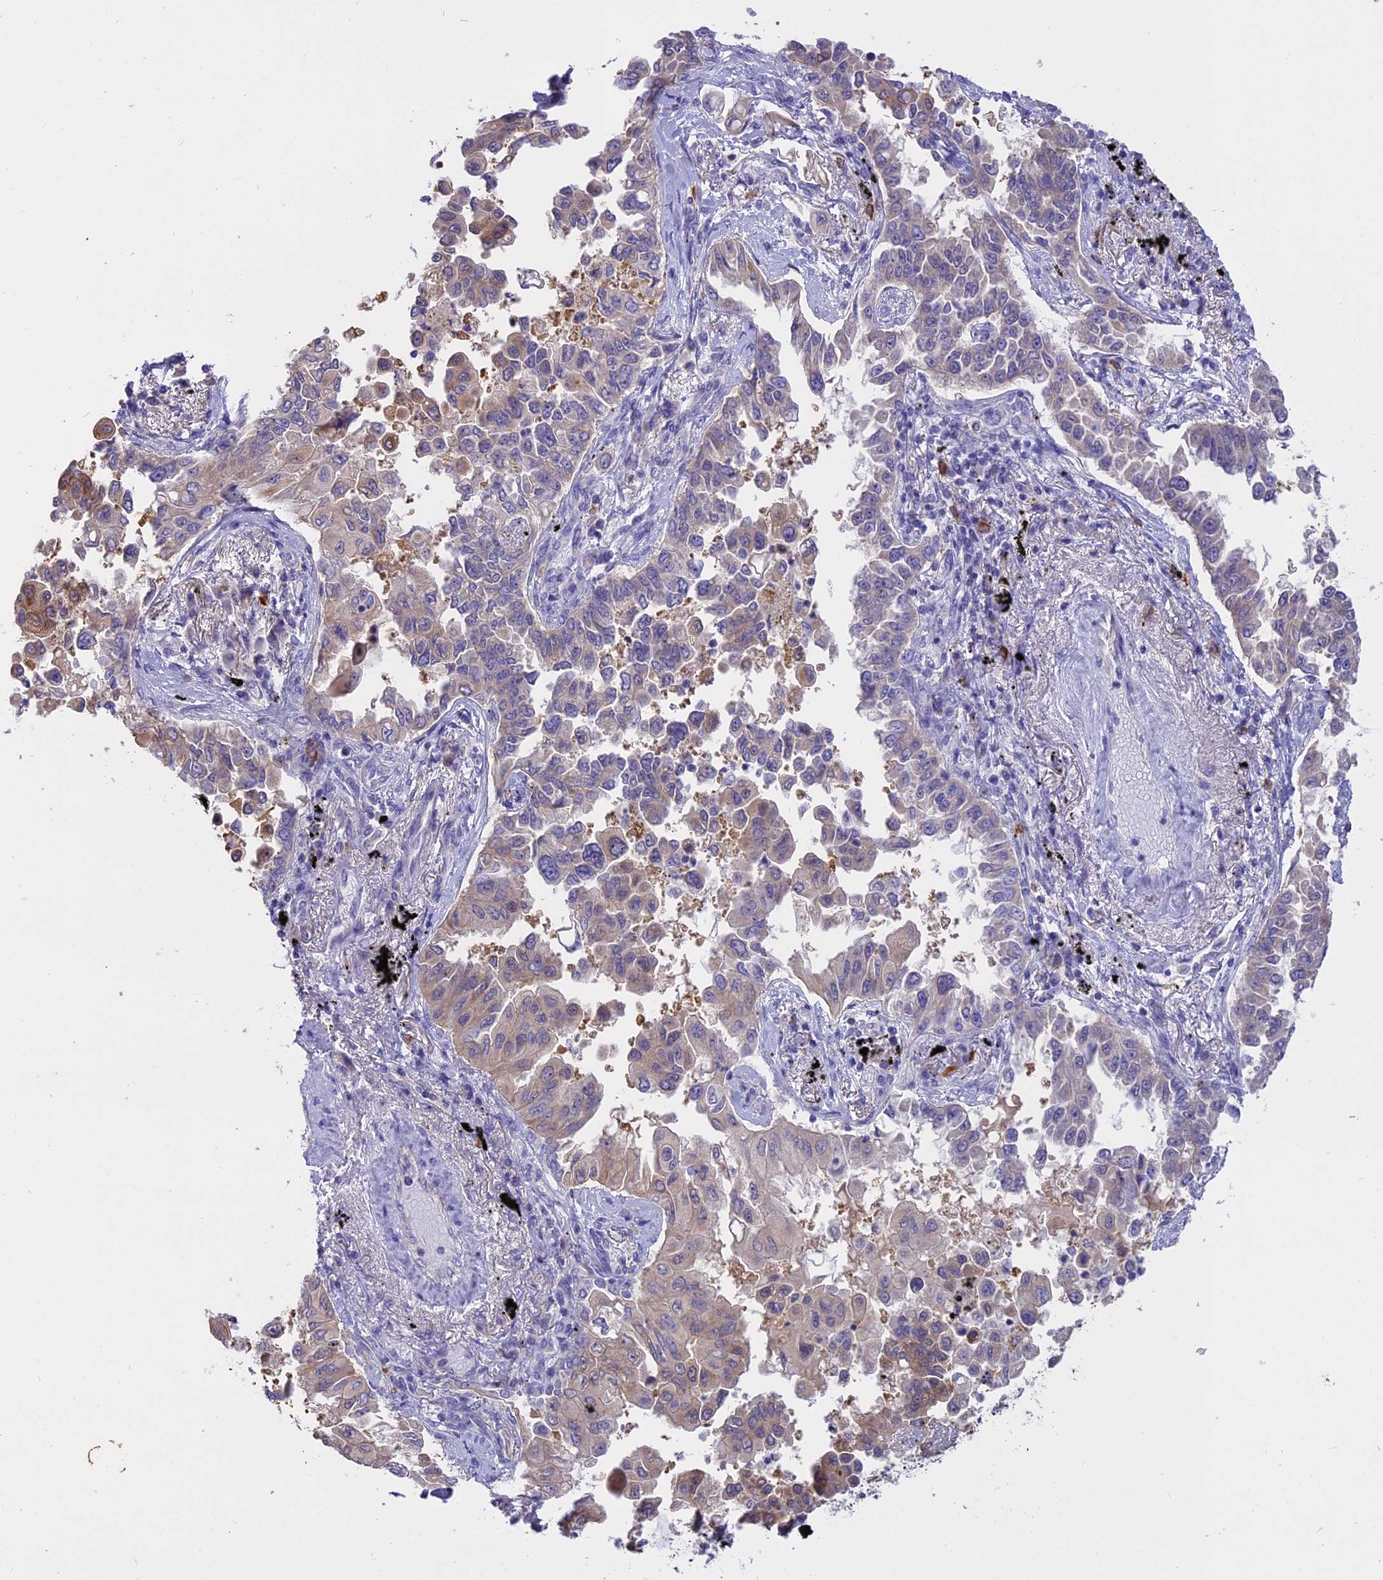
{"staining": {"intensity": "moderate", "quantity": "25%-75%", "location": "cytoplasmic/membranous"}, "tissue": "lung cancer", "cell_type": "Tumor cells", "image_type": "cancer", "snomed": [{"axis": "morphology", "description": "Adenocarcinoma, NOS"}, {"axis": "topography", "description": "Lung"}], "caption": "This is an image of immunohistochemistry (IHC) staining of lung cancer, which shows moderate positivity in the cytoplasmic/membranous of tumor cells.", "gene": "LYPD6", "patient": {"sex": "female", "age": 67}}